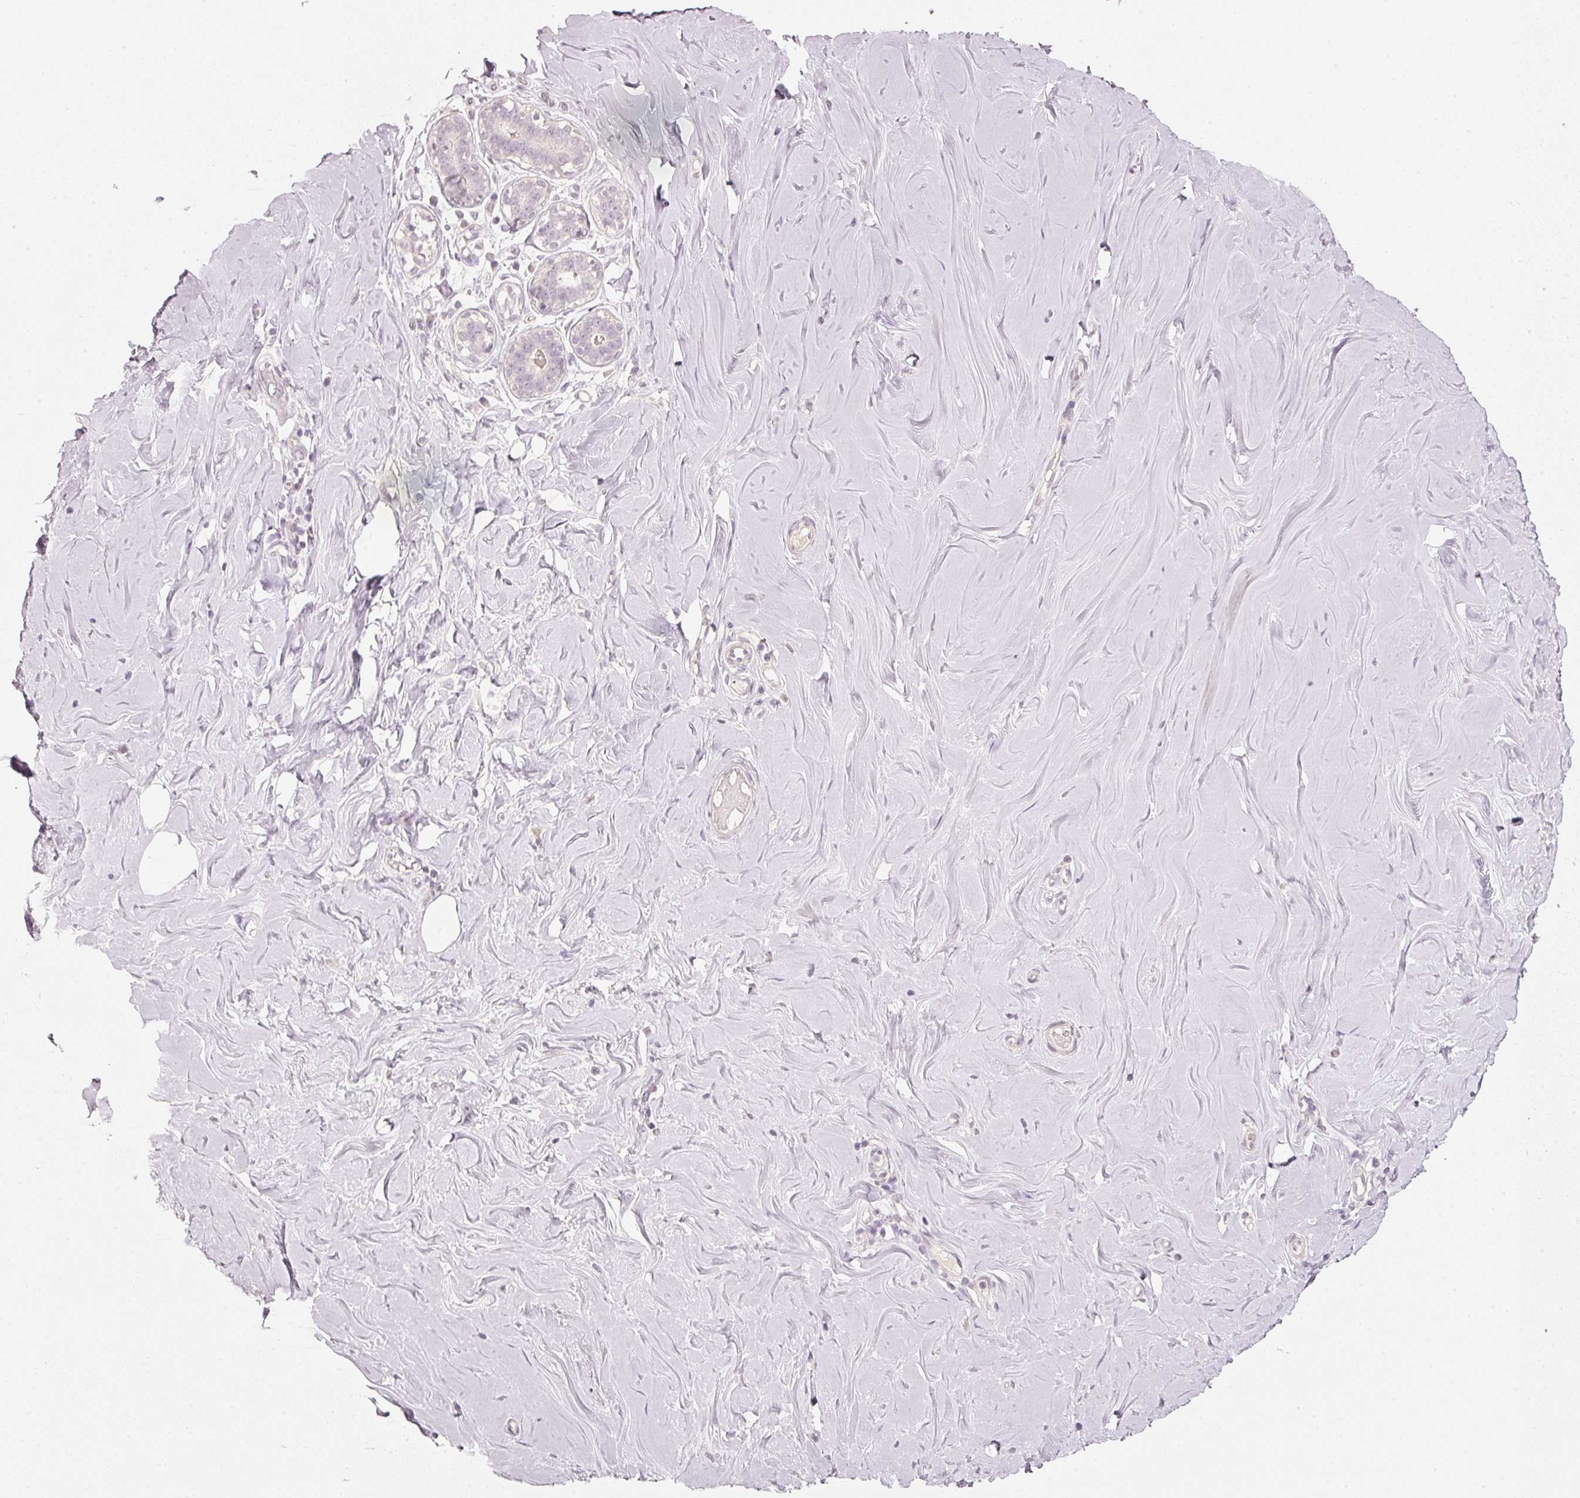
{"staining": {"intensity": "negative", "quantity": "none", "location": "none"}, "tissue": "breast", "cell_type": "Adipocytes", "image_type": "normal", "snomed": [{"axis": "morphology", "description": "Normal tissue, NOS"}, {"axis": "topography", "description": "Breast"}], "caption": "Adipocytes are negative for brown protein staining in benign breast. (Brightfield microscopy of DAB immunohistochemistry (IHC) at high magnification).", "gene": "STEAP1", "patient": {"sex": "female", "age": 27}}